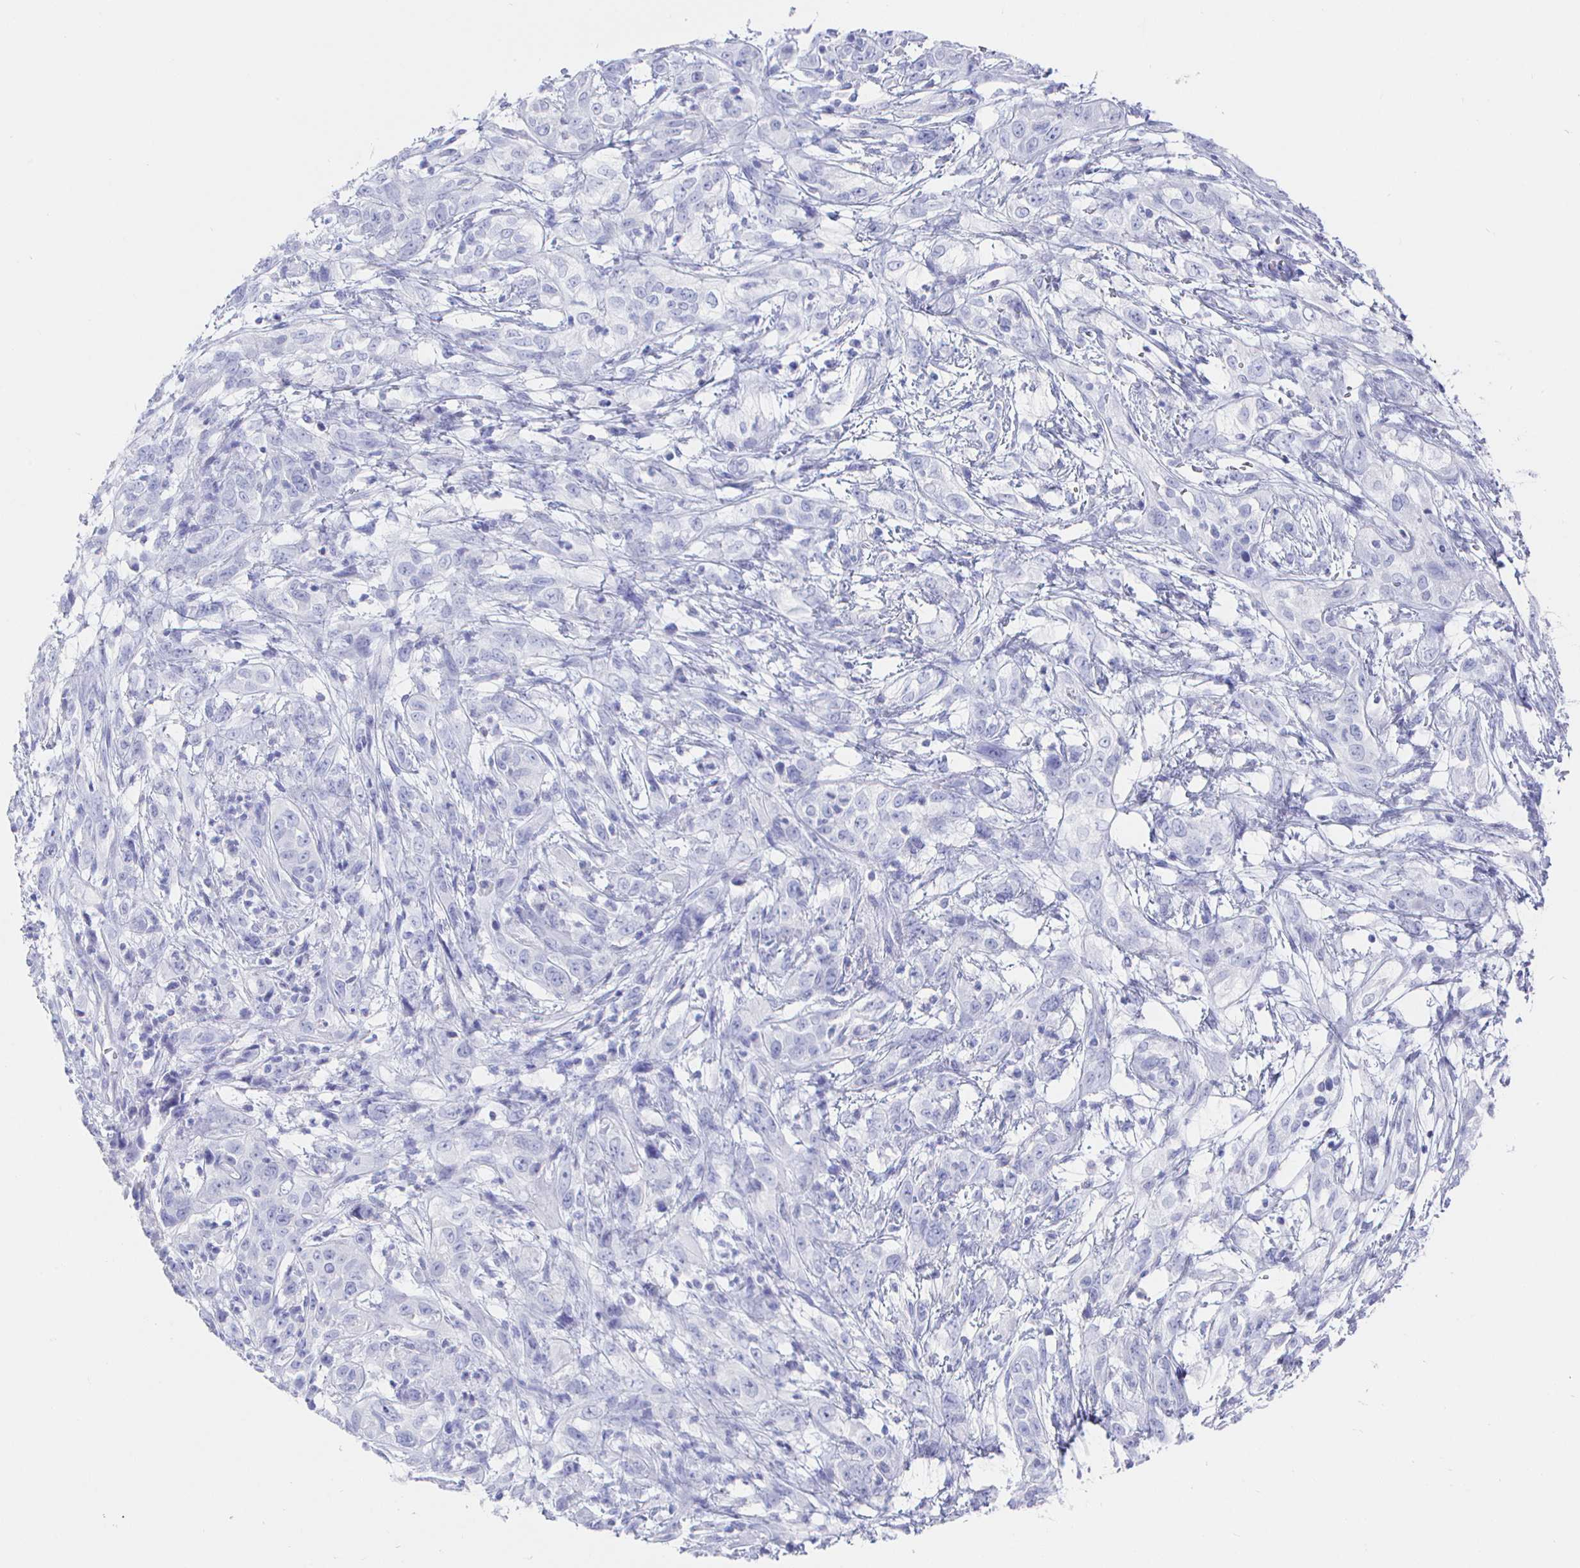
{"staining": {"intensity": "negative", "quantity": "none", "location": "none"}, "tissue": "cervical cancer", "cell_type": "Tumor cells", "image_type": "cancer", "snomed": [{"axis": "morphology", "description": "Adenocarcinoma, NOS"}, {"axis": "topography", "description": "Cervix"}], "caption": "This is a micrograph of immunohistochemistry staining of cervical cancer, which shows no staining in tumor cells.", "gene": "CLCA1", "patient": {"sex": "female", "age": 40}}